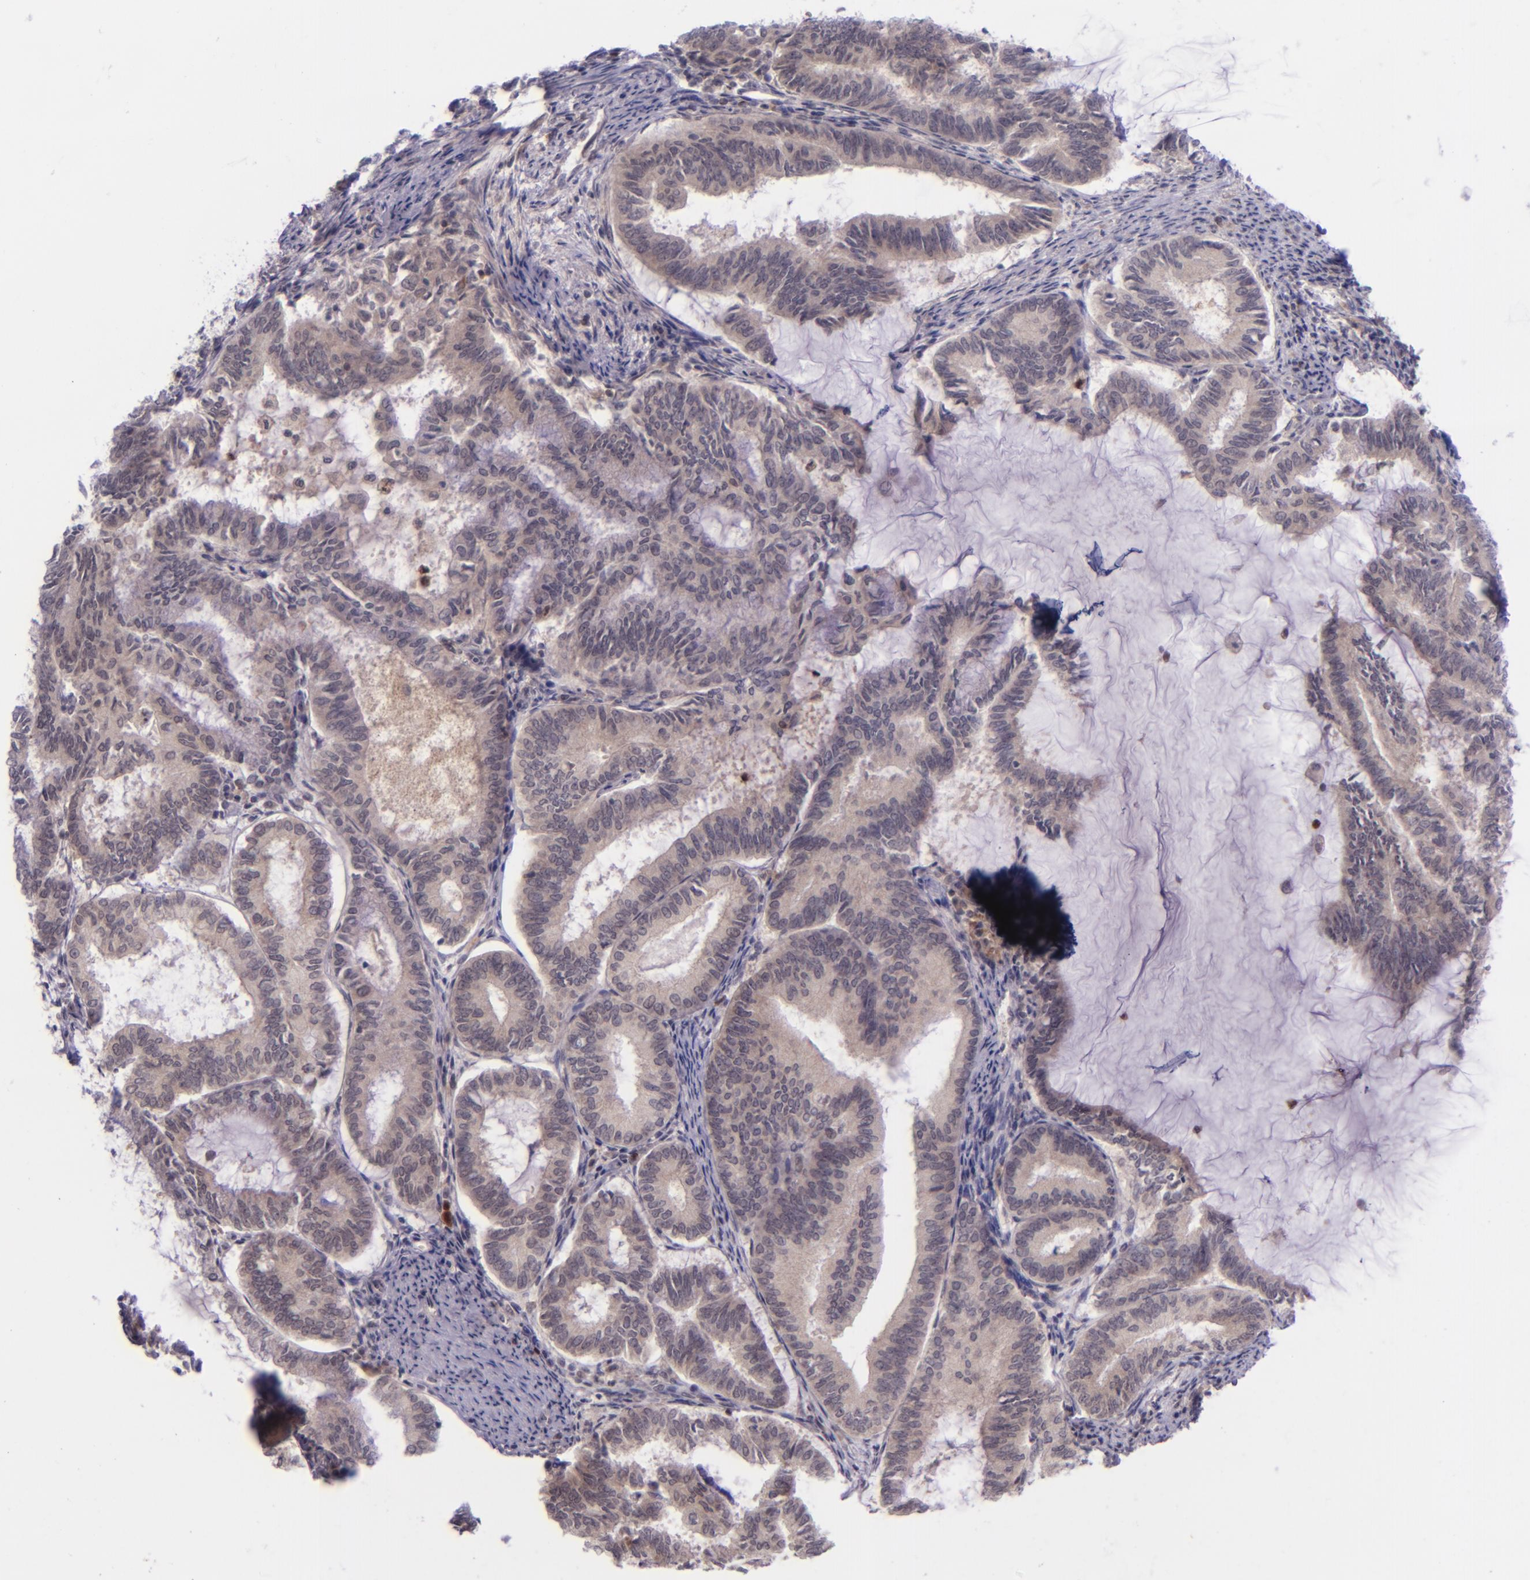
{"staining": {"intensity": "weak", "quantity": ">75%", "location": "cytoplasmic/membranous"}, "tissue": "endometrial cancer", "cell_type": "Tumor cells", "image_type": "cancer", "snomed": [{"axis": "morphology", "description": "Adenocarcinoma, NOS"}, {"axis": "topography", "description": "Endometrium"}], "caption": "An IHC photomicrograph of tumor tissue is shown. Protein staining in brown shows weak cytoplasmic/membranous positivity in endometrial cancer within tumor cells.", "gene": "SELL", "patient": {"sex": "female", "age": 86}}